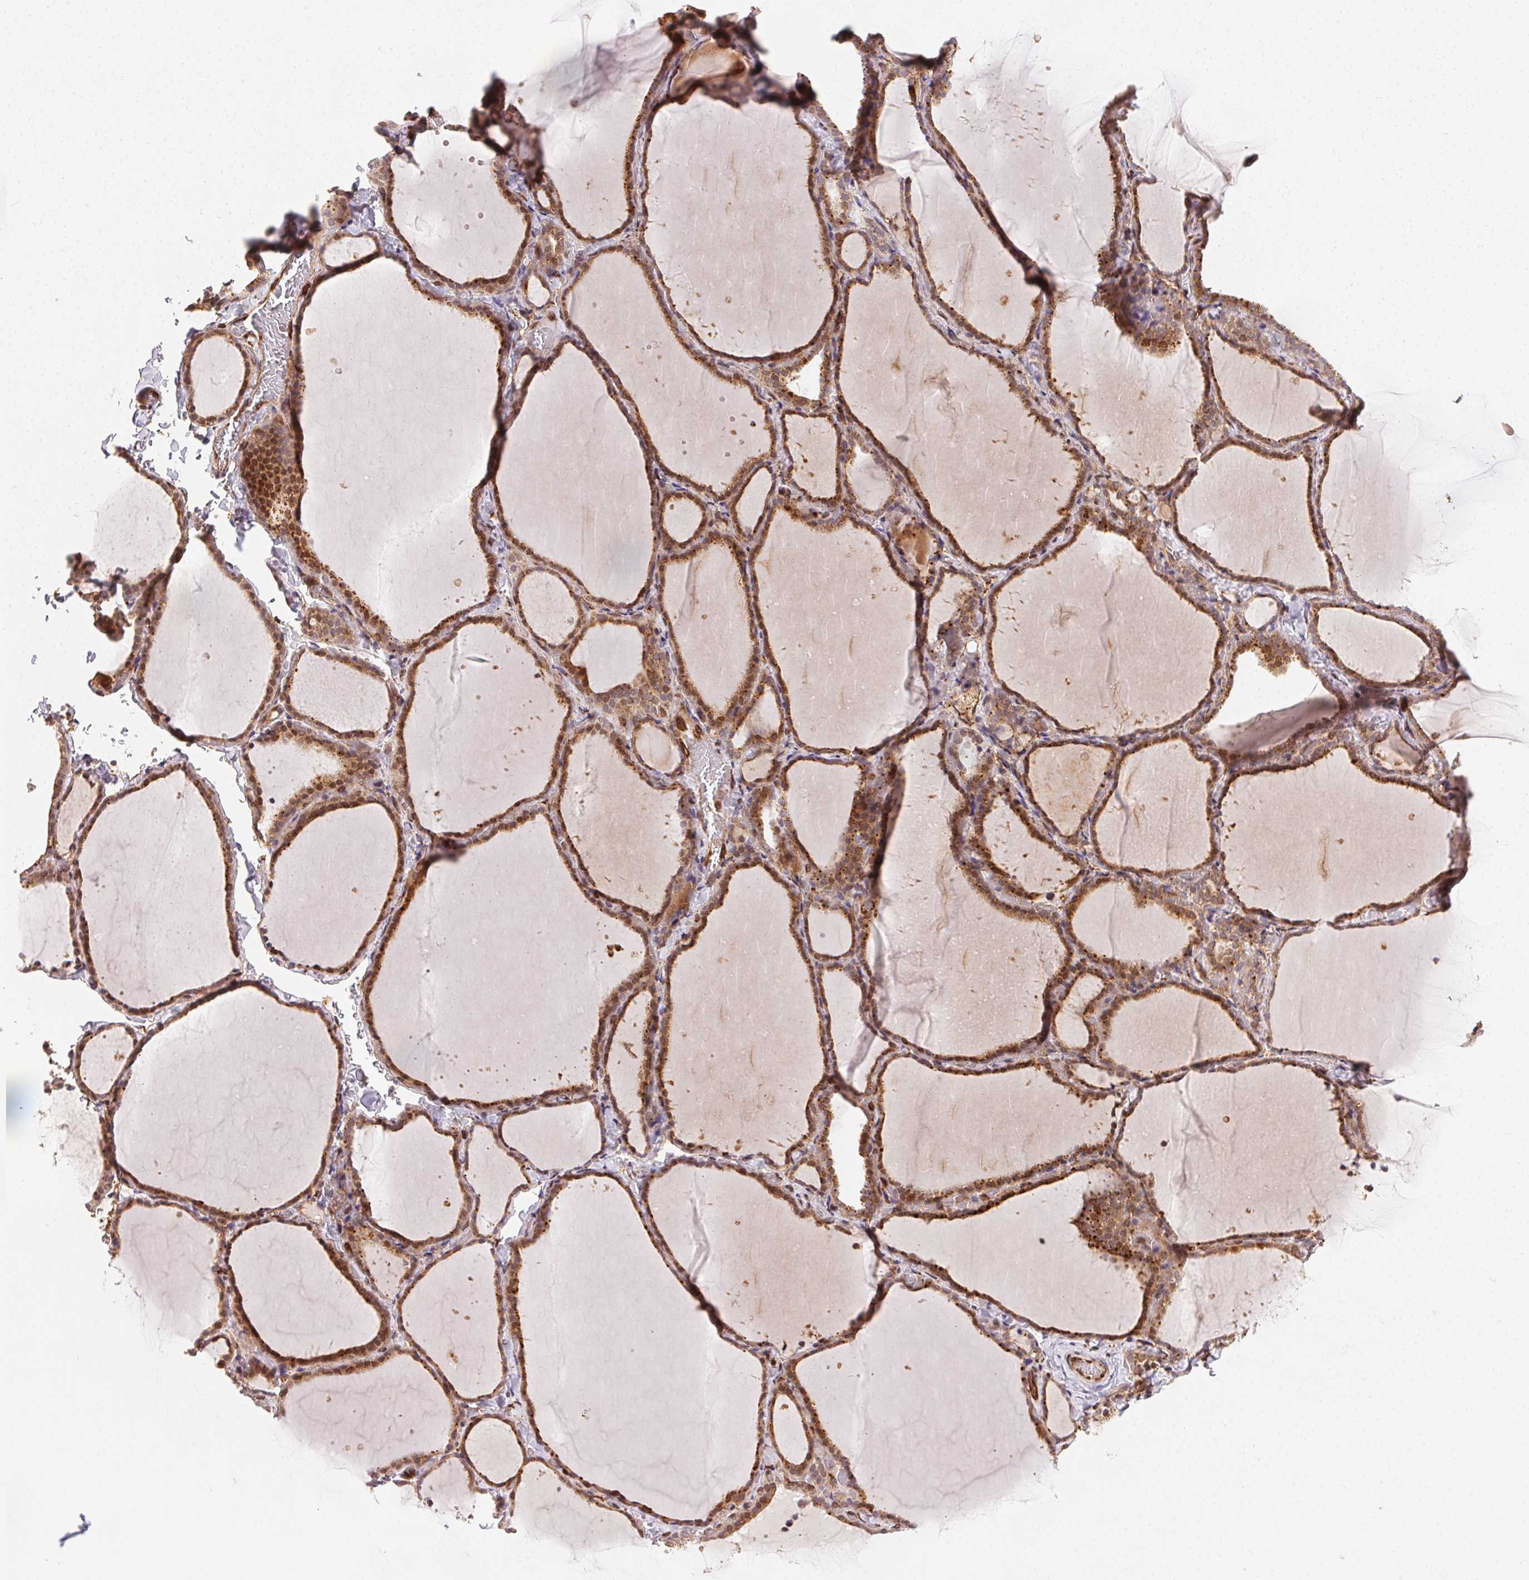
{"staining": {"intensity": "moderate", "quantity": ">75%", "location": "cytoplasmic/membranous"}, "tissue": "thyroid gland", "cell_type": "Glandular cells", "image_type": "normal", "snomed": [{"axis": "morphology", "description": "Normal tissue, NOS"}, {"axis": "topography", "description": "Thyroid gland"}], "caption": "A brown stain shows moderate cytoplasmic/membranous positivity of a protein in glandular cells of unremarkable human thyroid gland. Nuclei are stained in blue.", "gene": "RNASET2", "patient": {"sex": "female", "age": 22}}